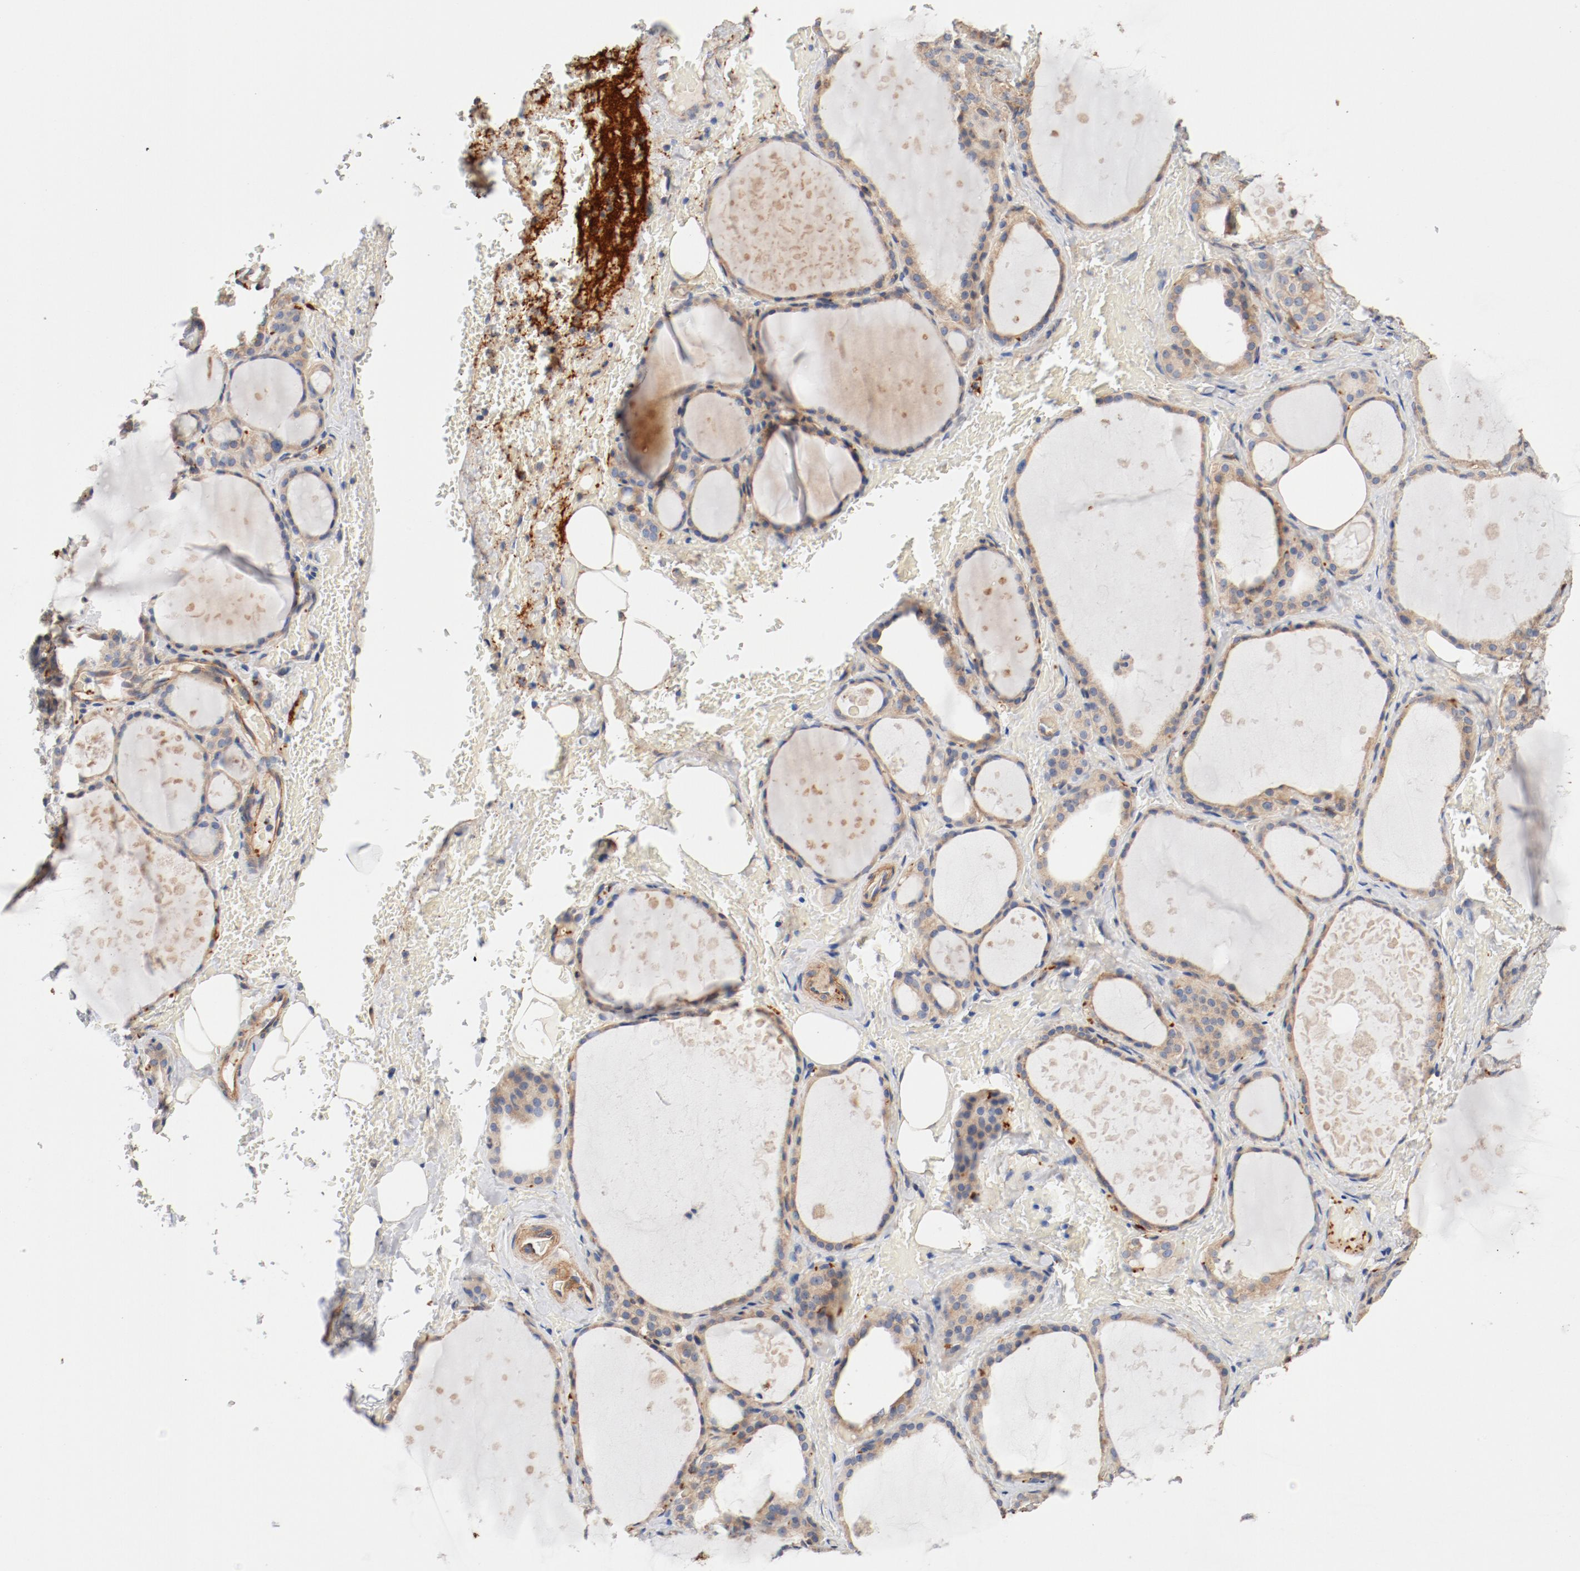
{"staining": {"intensity": "moderate", "quantity": "25%-75%", "location": "cytoplasmic/membranous"}, "tissue": "thyroid gland", "cell_type": "Glandular cells", "image_type": "normal", "snomed": [{"axis": "morphology", "description": "Normal tissue, NOS"}, {"axis": "topography", "description": "Thyroid gland"}], "caption": "Approximately 25%-75% of glandular cells in benign human thyroid gland display moderate cytoplasmic/membranous protein expression as visualized by brown immunohistochemical staining.", "gene": "ILK", "patient": {"sex": "male", "age": 61}}